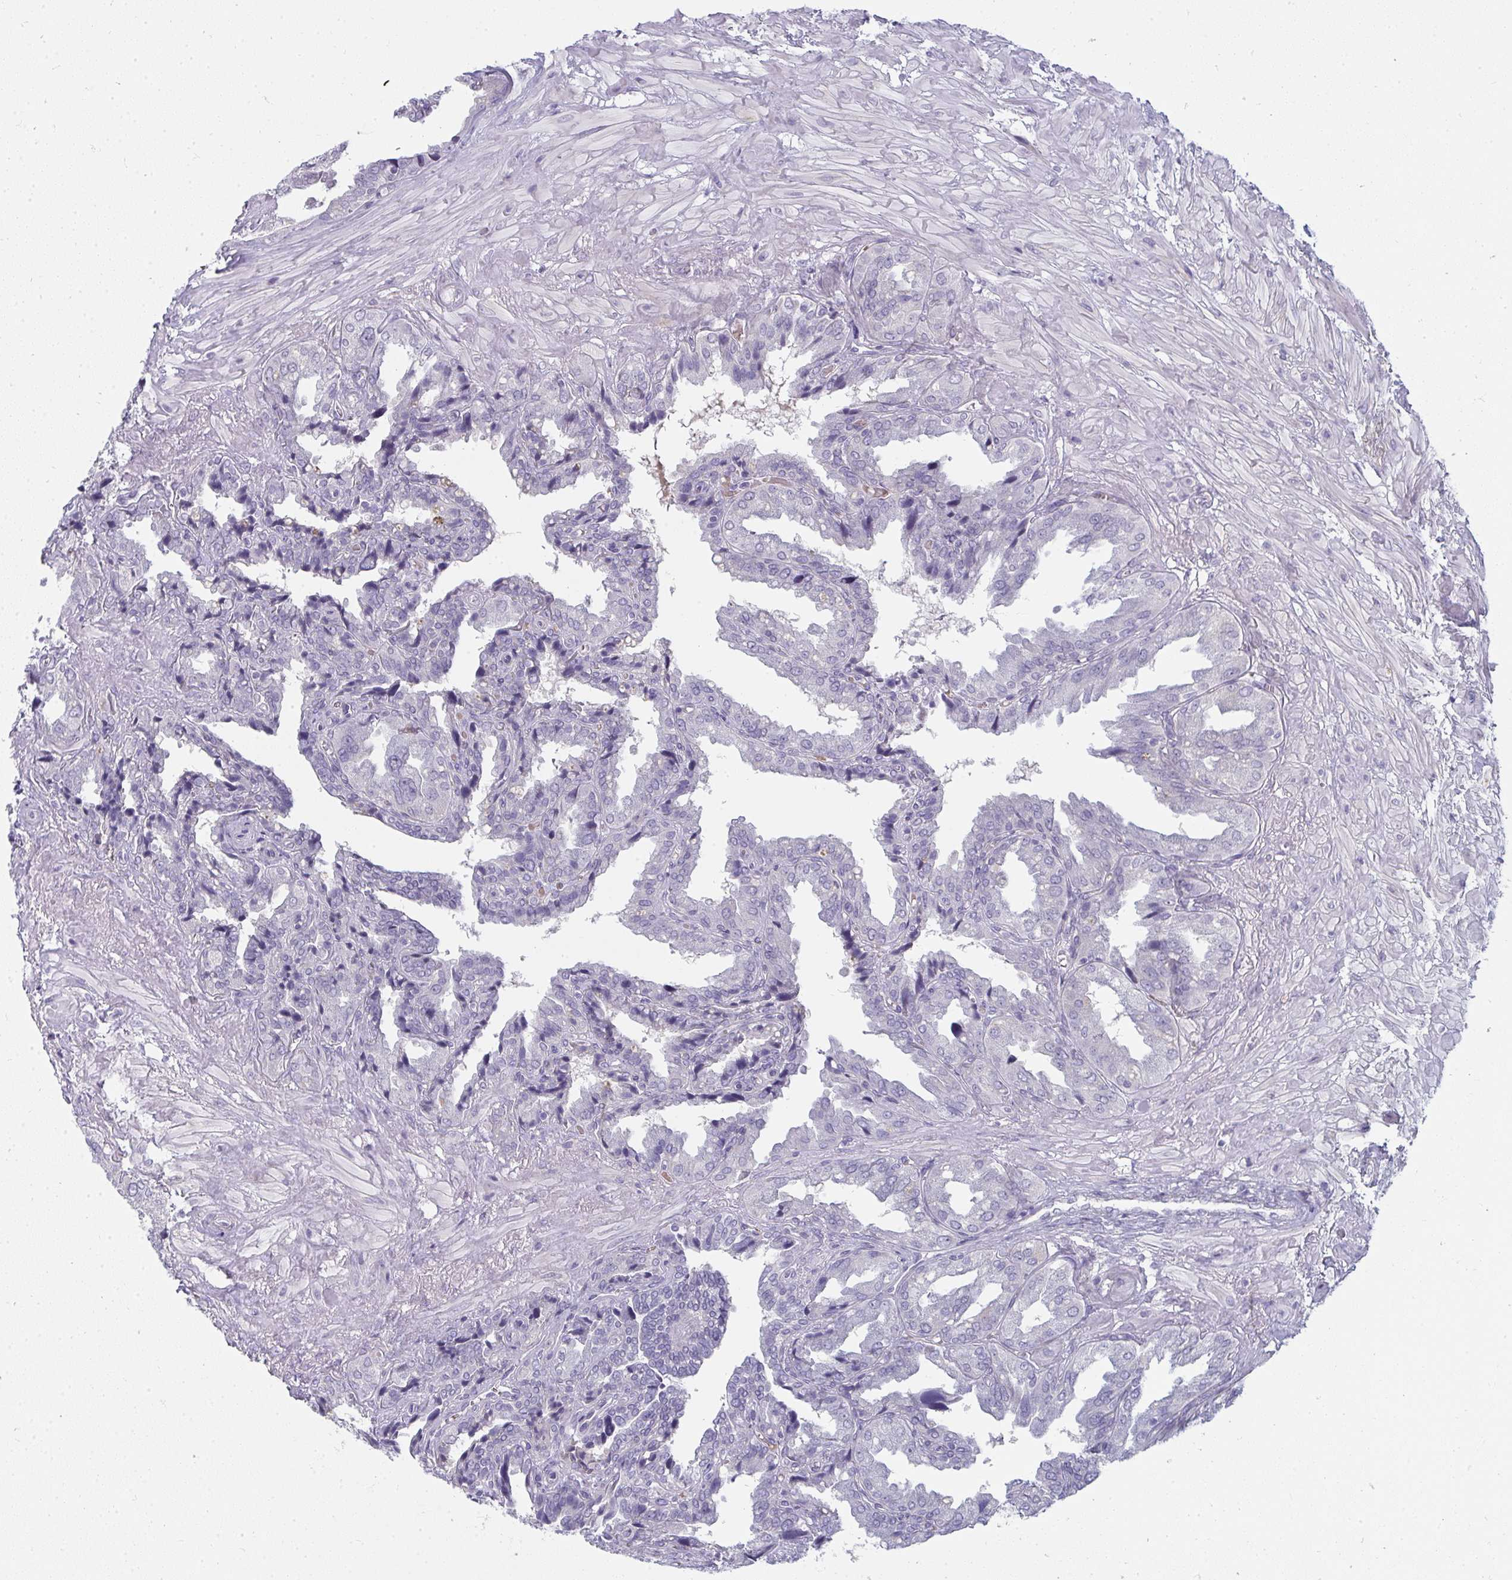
{"staining": {"intensity": "negative", "quantity": "none", "location": "none"}, "tissue": "seminal vesicle", "cell_type": "Glandular cells", "image_type": "normal", "snomed": [{"axis": "morphology", "description": "Normal tissue, NOS"}, {"axis": "topography", "description": "Seminal veicle"}], "caption": "This is an IHC micrograph of unremarkable seminal vesicle. There is no expression in glandular cells.", "gene": "SHB", "patient": {"sex": "male", "age": 55}}